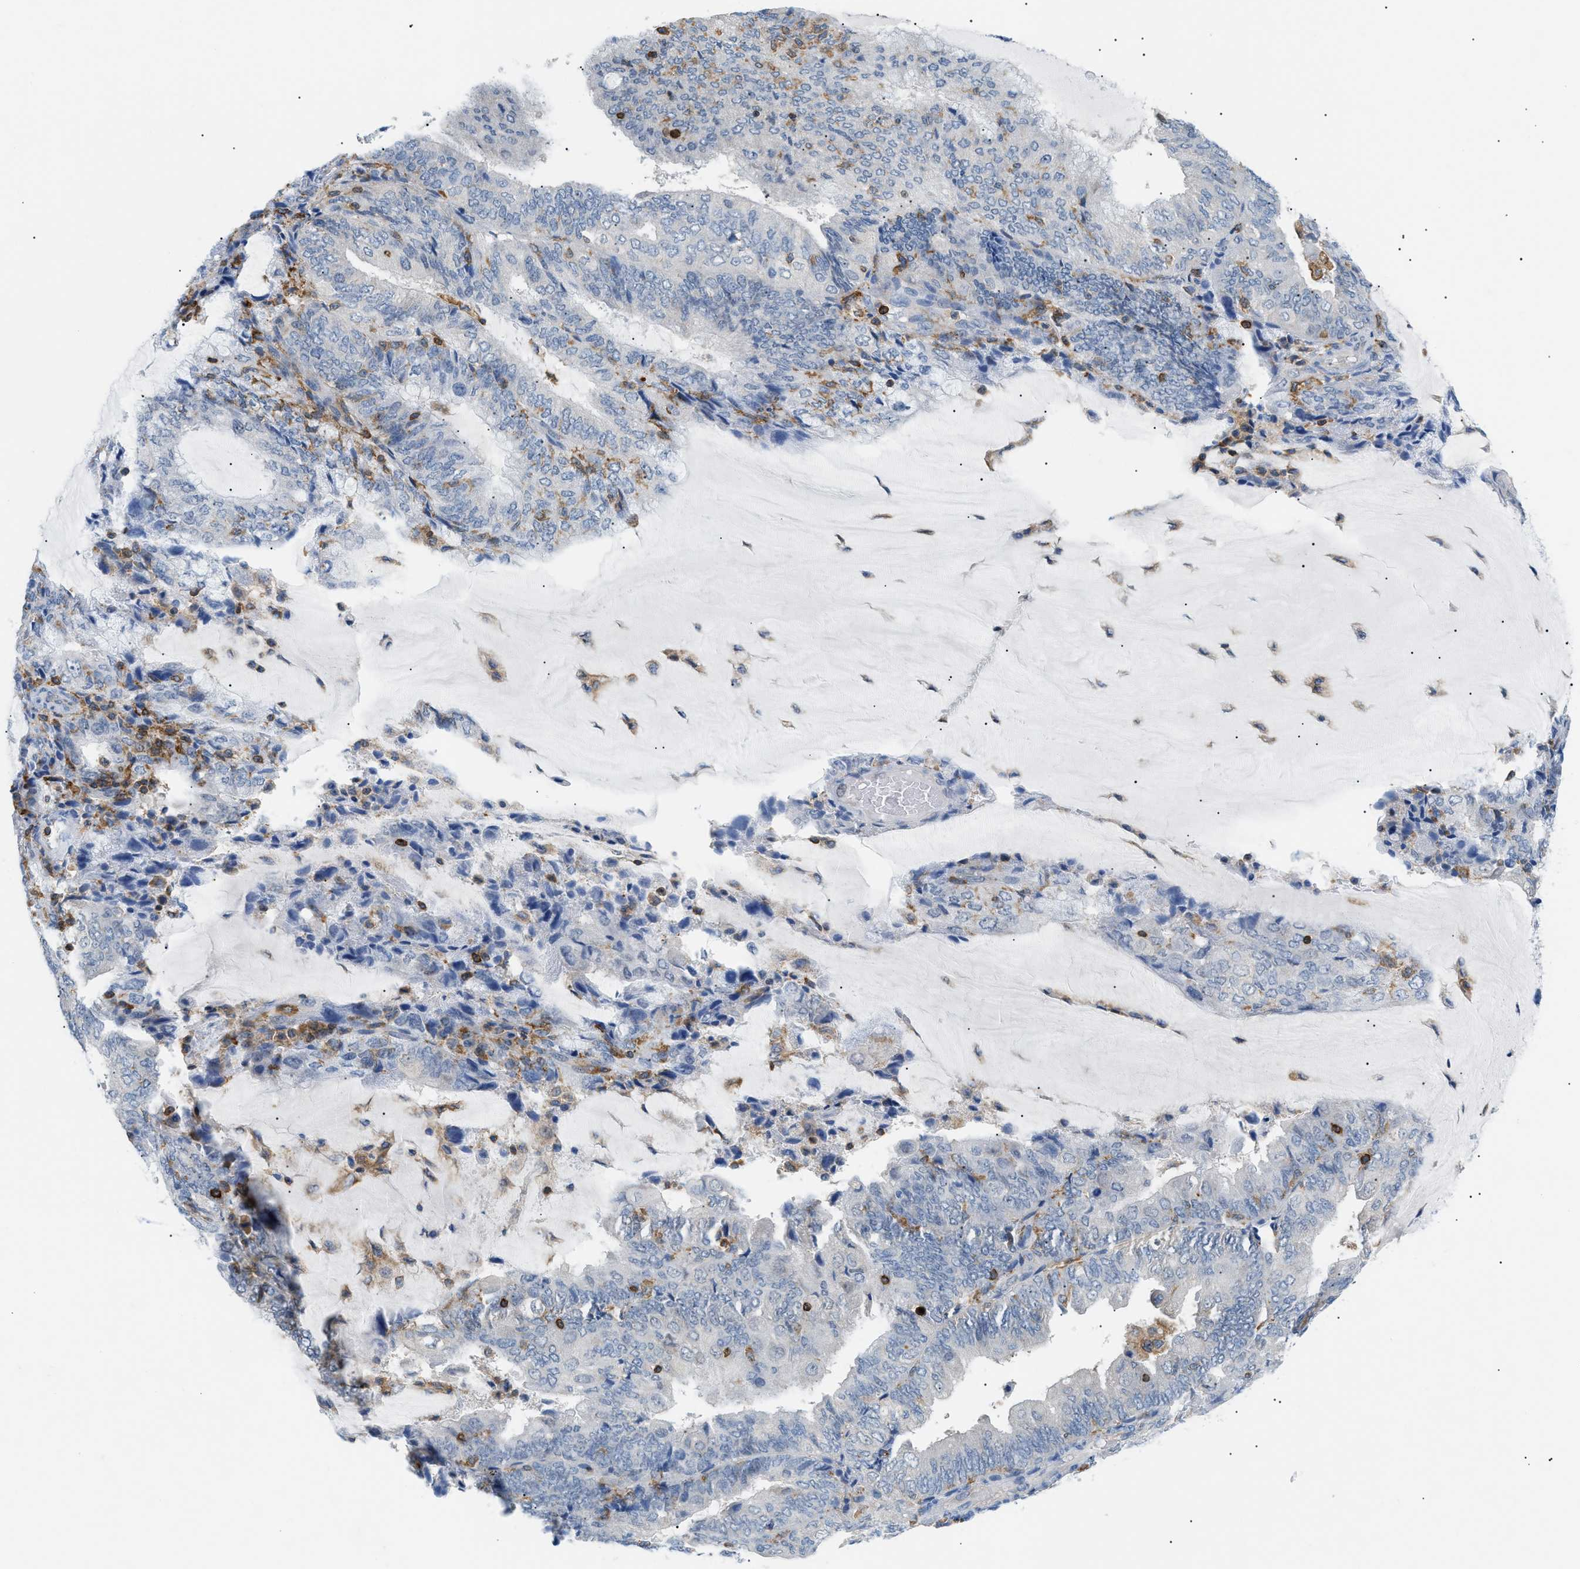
{"staining": {"intensity": "negative", "quantity": "none", "location": "none"}, "tissue": "endometrial cancer", "cell_type": "Tumor cells", "image_type": "cancer", "snomed": [{"axis": "morphology", "description": "Adenocarcinoma, NOS"}, {"axis": "topography", "description": "Endometrium"}], "caption": "IHC micrograph of neoplastic tissue: endometrial cancer stained with DAB (3,3'-diaminobenzidine) exhibits no significant protein positivity in tumor cells.", "gene": "INPP5D", "patient": {"sex": "female", "age": 81}}